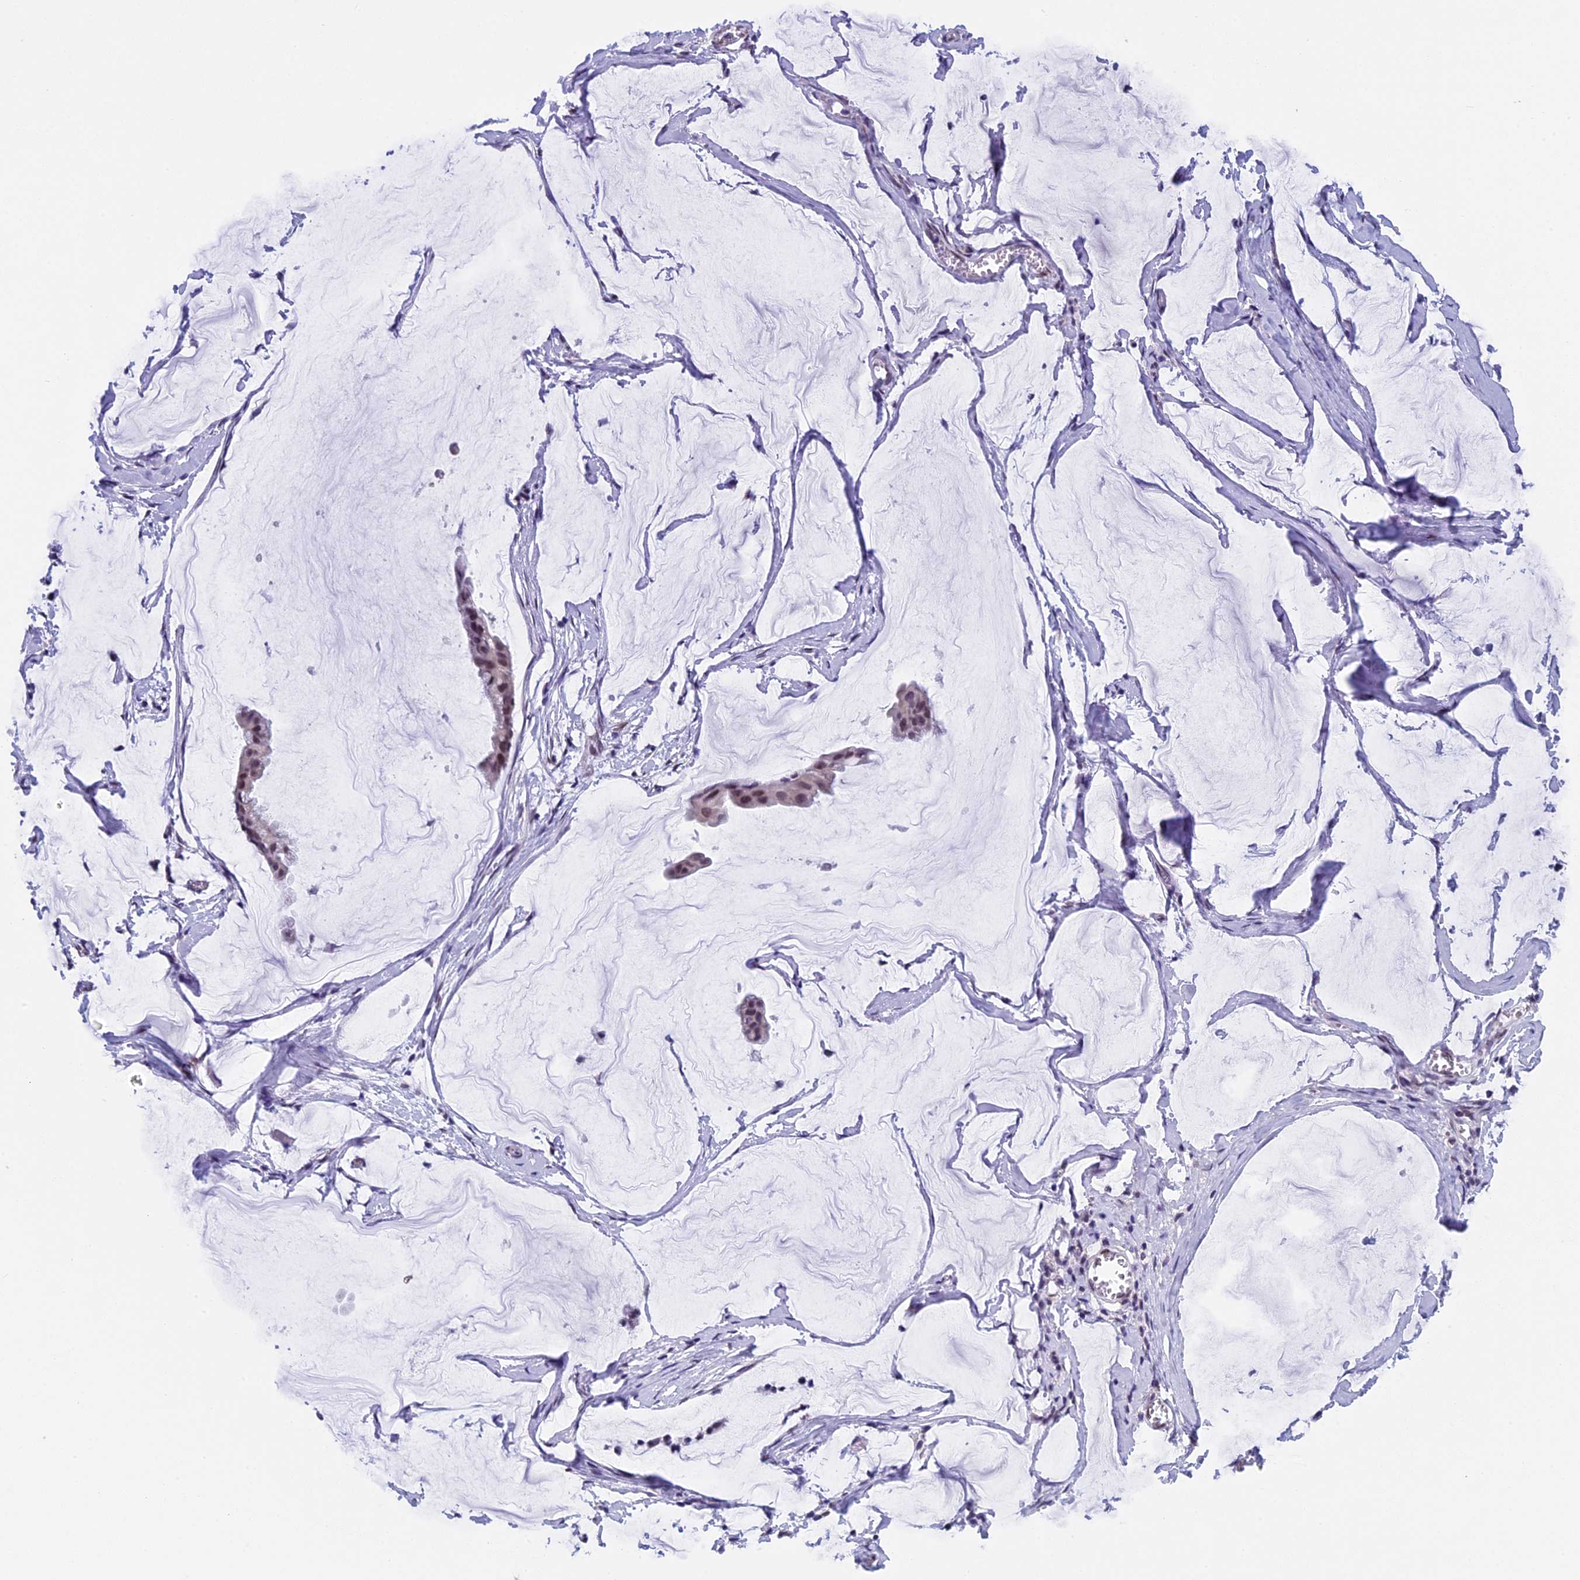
{"staining": {"intensity": "moderate", "quantity": ">75%", "location": "nuclear"}, "tissue": "ovarian cancer", "cell_type": "Tumor cells", "image_type": "cancer", "snomed": [{"axis": "morphology", "description": "Cystadenocarcinoma, mucinous, NOS"}, {"axis": "topography", "description": "Ovary"}], "caption": "DAB (3,3'-diaminobenzidine) immunohistochemical staining of human ovarian cancer shows moderate nuclear protein positivity in approximately >75% of tumor cells.", "gene": "ZNF317", "patient": {"sex": "female", "age": 73}}